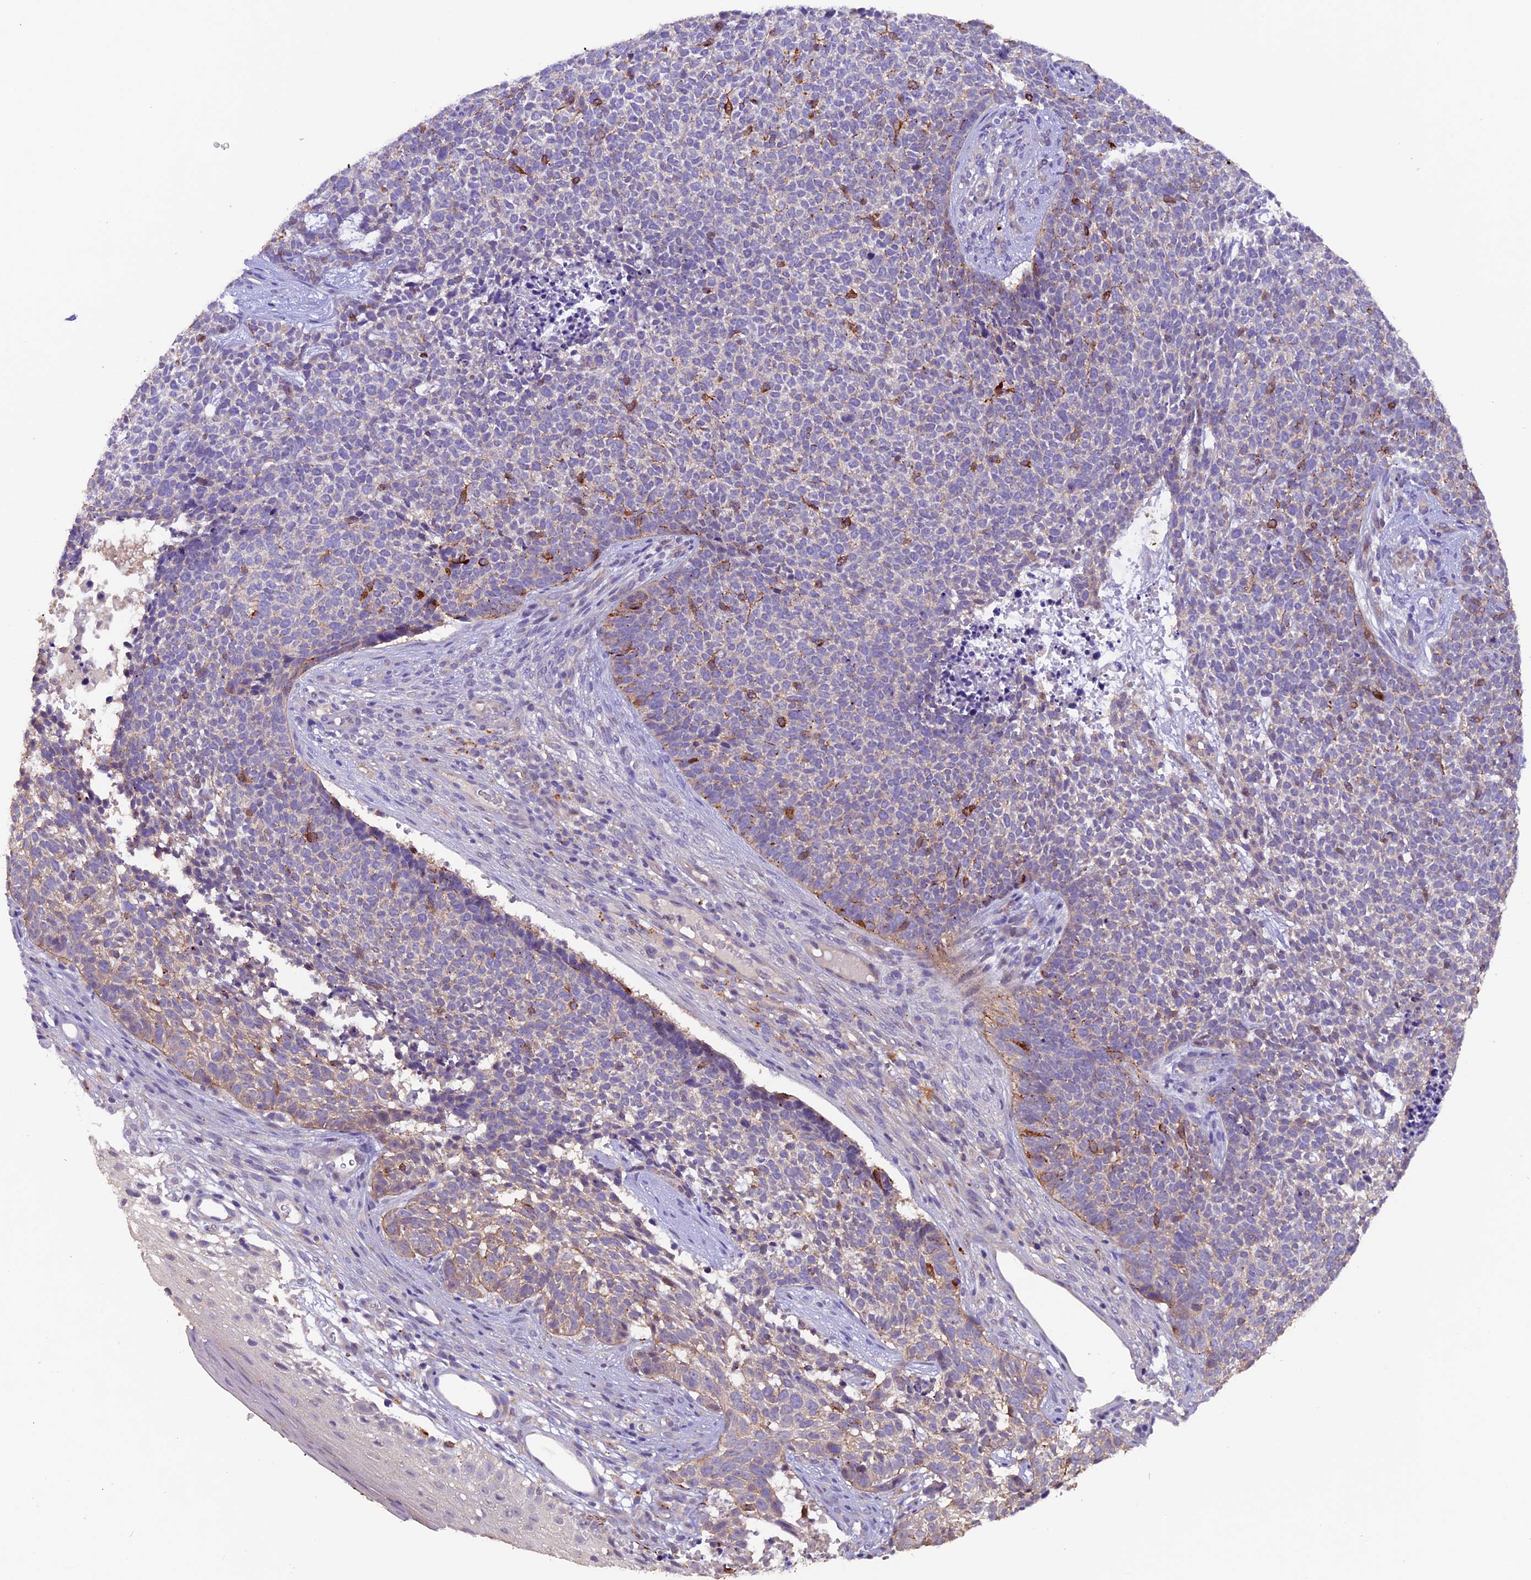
{"staining": {"intensity": "negative", "quantity": "none", "location": "none"}, "tissue": "skin cancer", "cell_type": "Tumor cells", "image_type": "cancer", "snomed": [{"axis": "morphology", "description": "Basal cell carcinoma"}, {"axis": "topography", "description": "Skin"}], "caption": "A histopathology image of skin basal cell carcinoma stained for a protein reveals no brown staining in tumor cells.", "gene": "NCK2", "patient": {"sex": "female", "age": 84}}